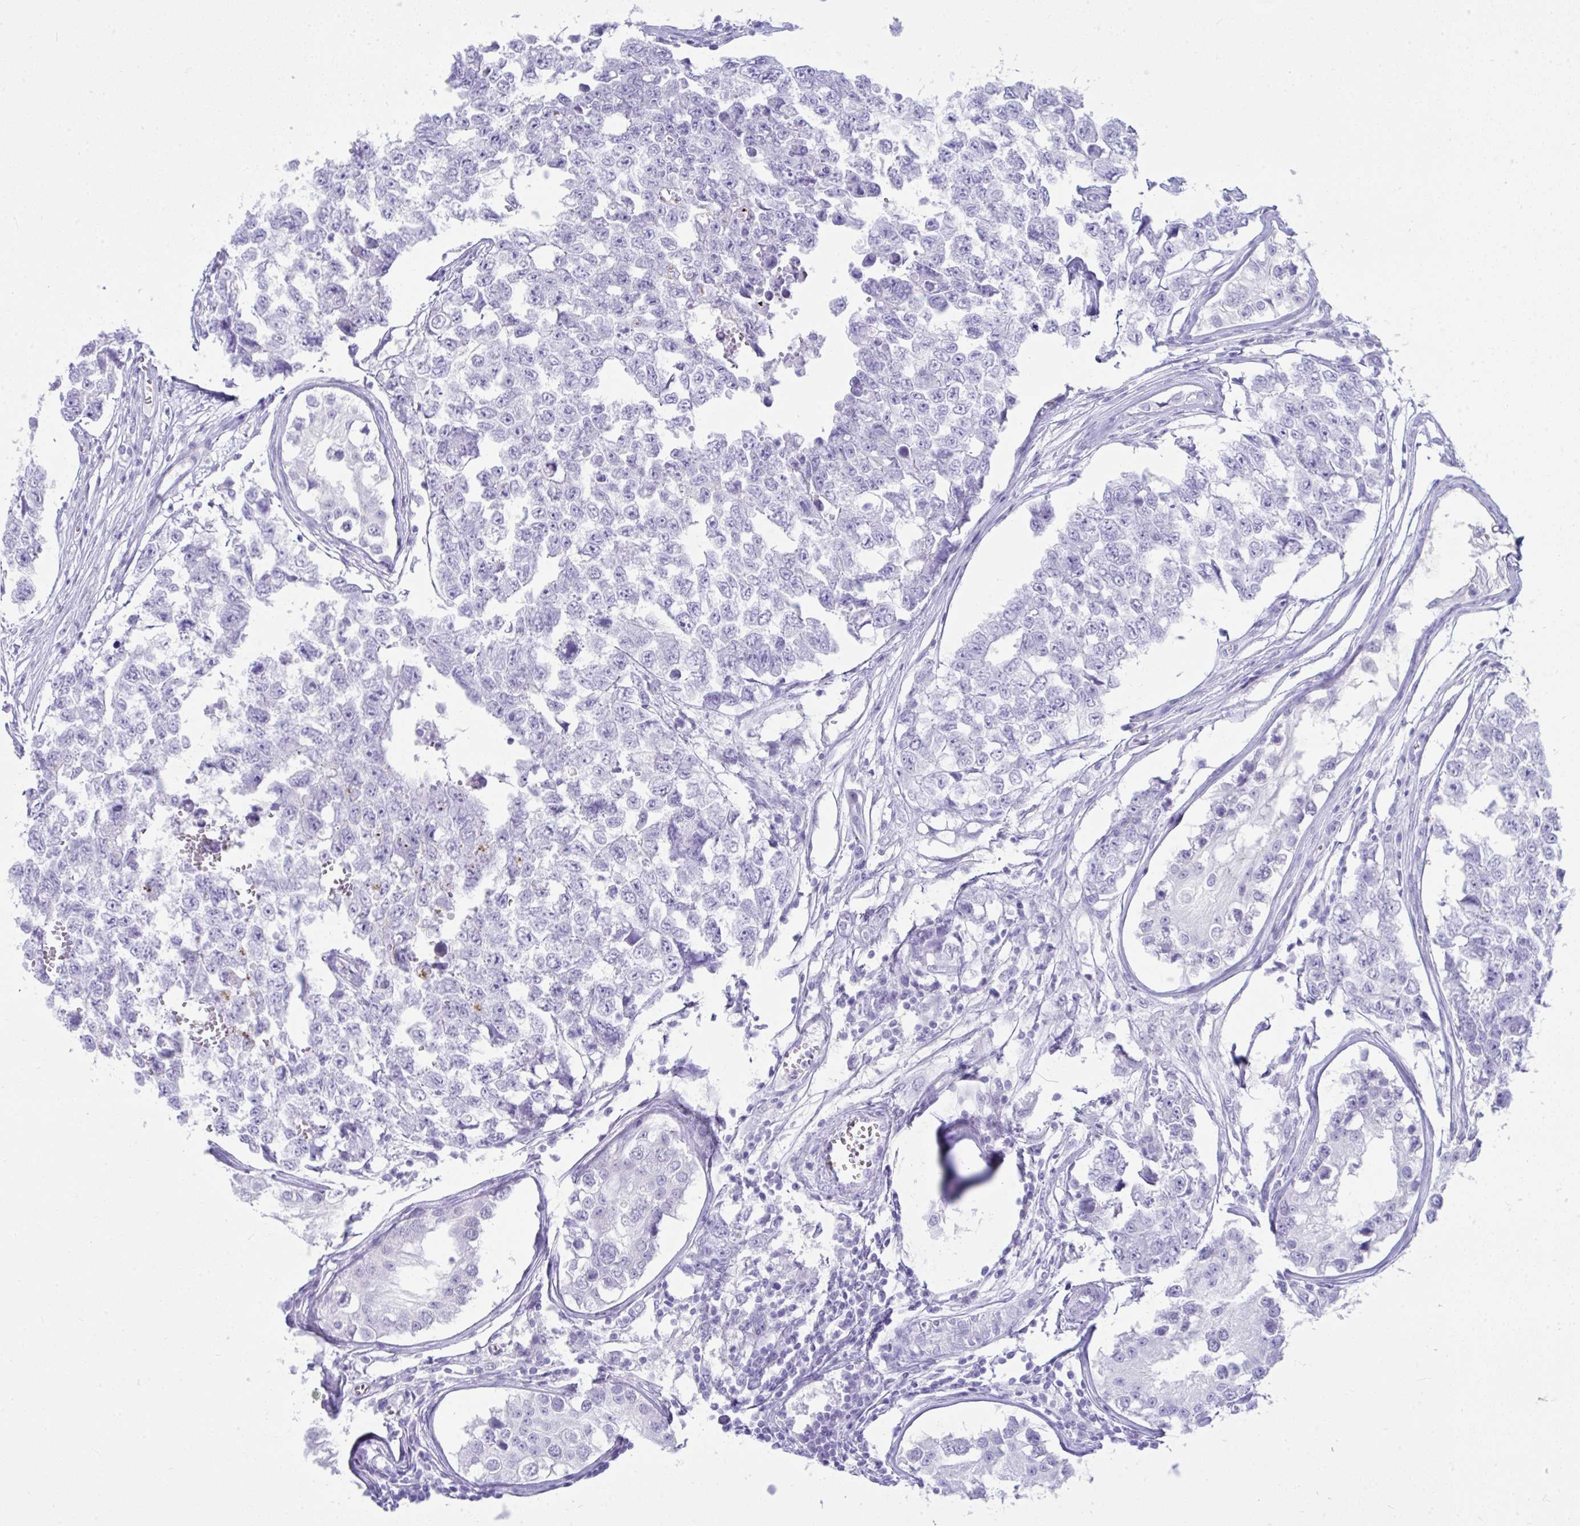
{"staining": {"intensity": "negative", "quantity": "none", "location": "none"}, "tissue": "testis cancer", "cell_type": "Tumor cells", "image_type": "cancer", "snomed": [{"axis": "morphology", "description": "Carcinoma, Embryonal, NOS"}, {"axis": "topography", "description": "Testis"}], "caption": "Tumor cells show no significant protein staining in embryonal carcinoma (testis). Nuclei are stained in blue.", "gene": "PSCA", "patient": {"sex": "male", "age": 18}}